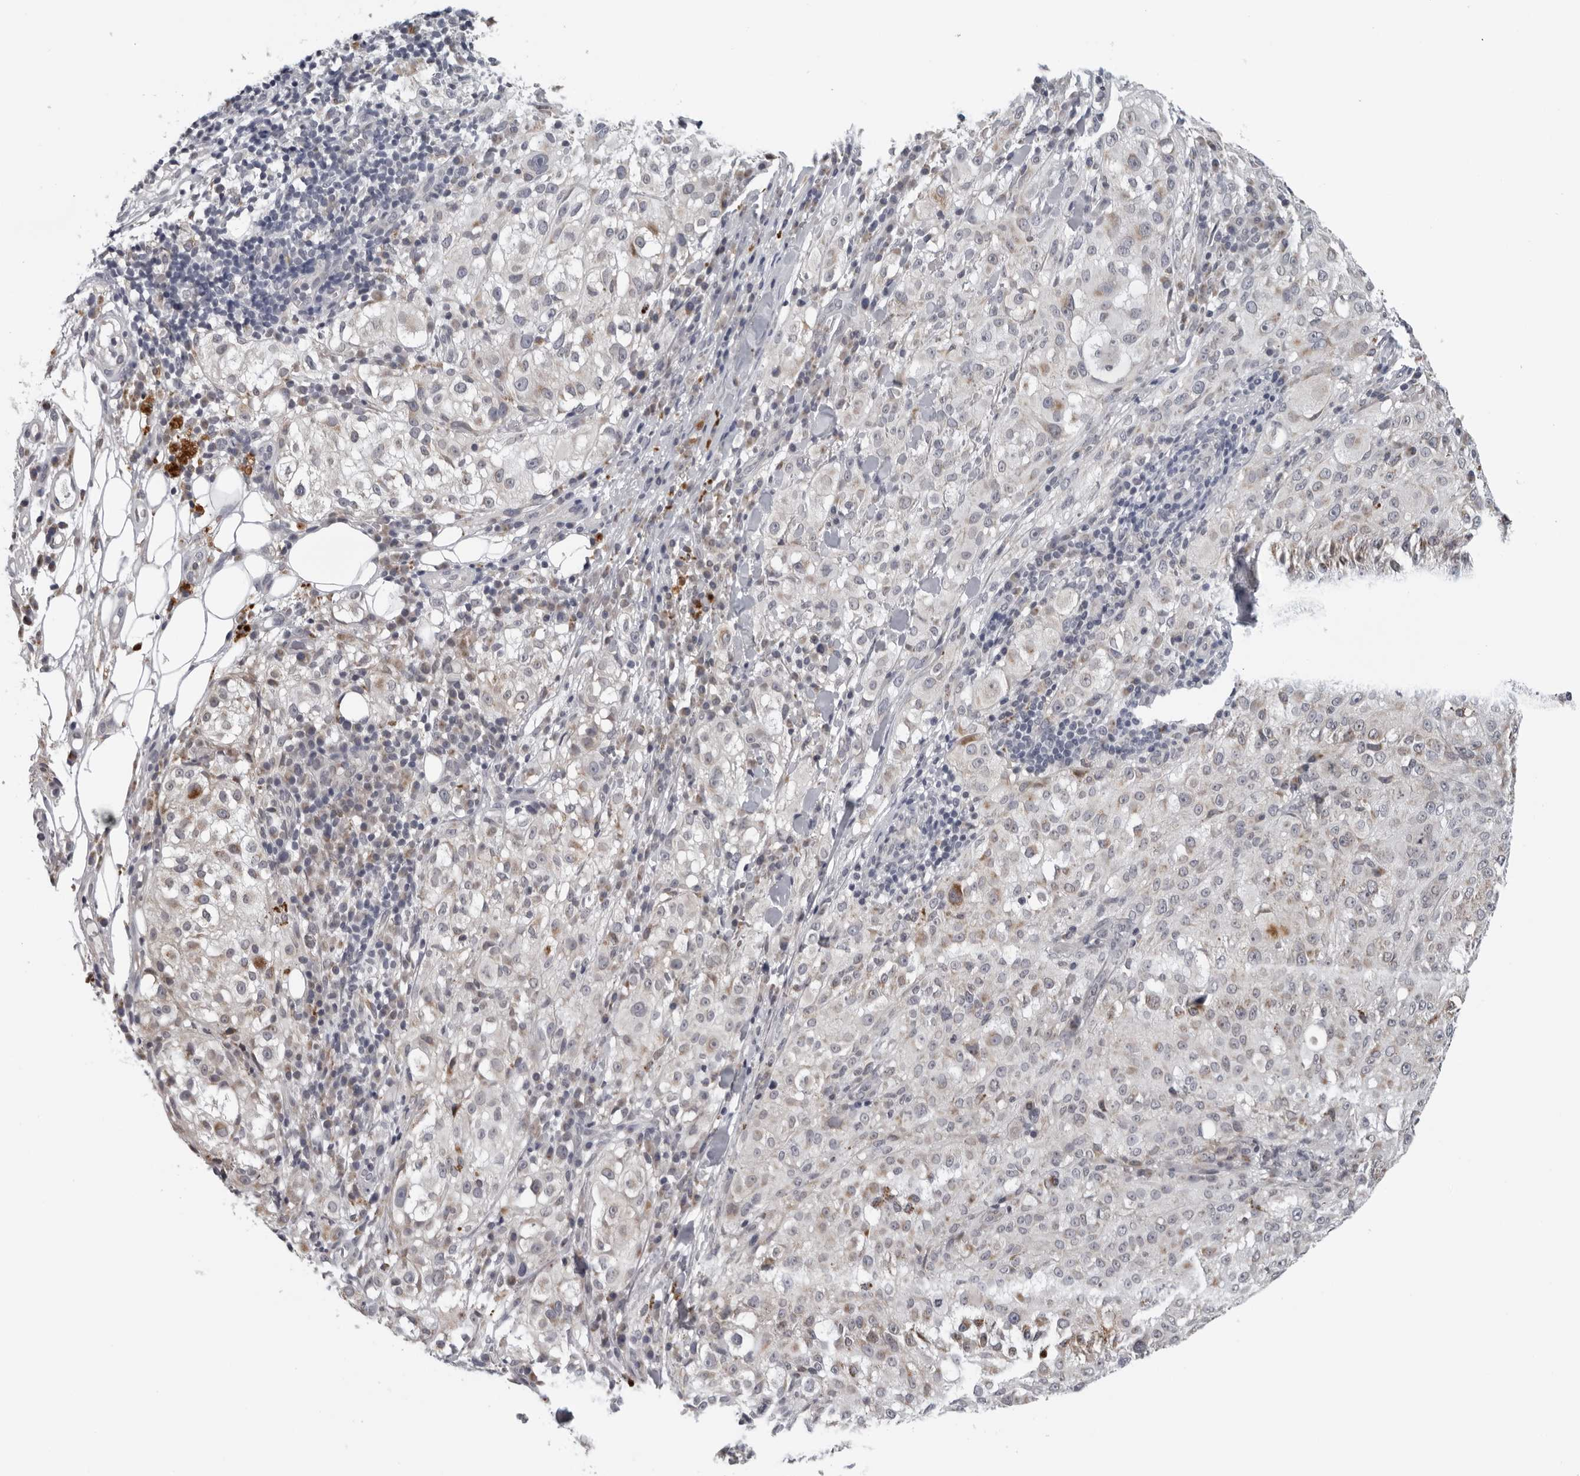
{"staining": {"intensity": "weak", "quantity": "<25%", "location": "cytoplasmic/membranous"}, "tissue": "melanoma", "cell_type": "Tumor cells", "image_type": "cancer", "snomed": [{"axis": "morphology", "description": "Necrosis, NOS"}, {"axis": "morphology", "description": "Malignant melanoma, NOS"}, {"axis": "topography", "description": "Skin"}], "caption": "Immunohistochemical staining of malignant melanoma displays no significant positivity in tumor cells.", "gene": "CPT2", "patient": {"sex": "female", "age": 87}}